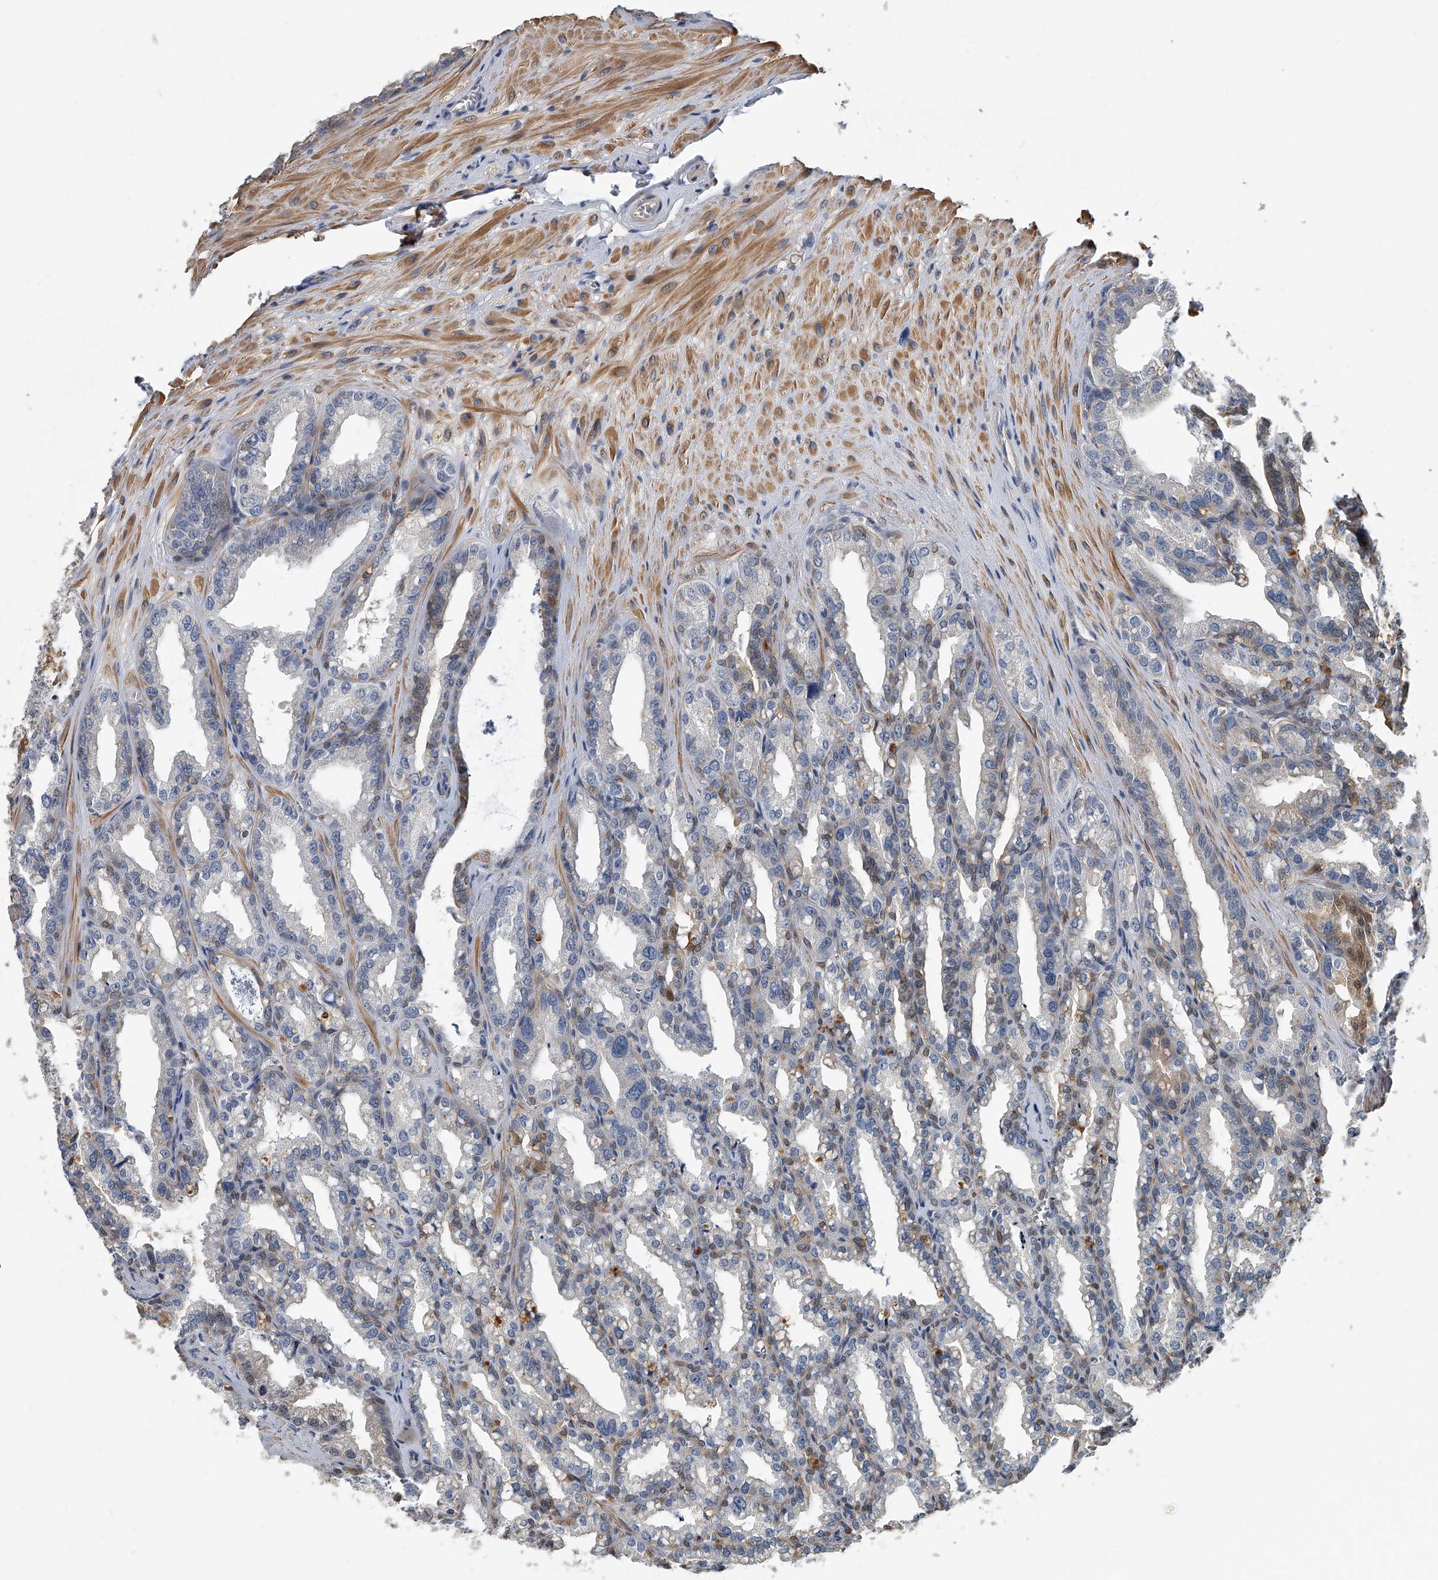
{"staining": {"intensity": "moderate", "quantity": "<25%", "location": "cytoplasmic/membranous"}, "tissue": "seminal vesicle", "cell_type": "Glandular cells", "image_type": "normal", "snomed": [{"axis": "morphology", "description": "Normal tissue, NOS"}, {"axis": "topography", "description": "Prostate"}, {"axis": "topography", "description": "Seminal veicle"}], "caption": "Protein analysis of normal seminal vesicle shows moderate cytoplasmic/membranous staining in approximately <25% of glandular cells.", "gene": "CD200", "patient": {"sex": "male", "age": 51}}